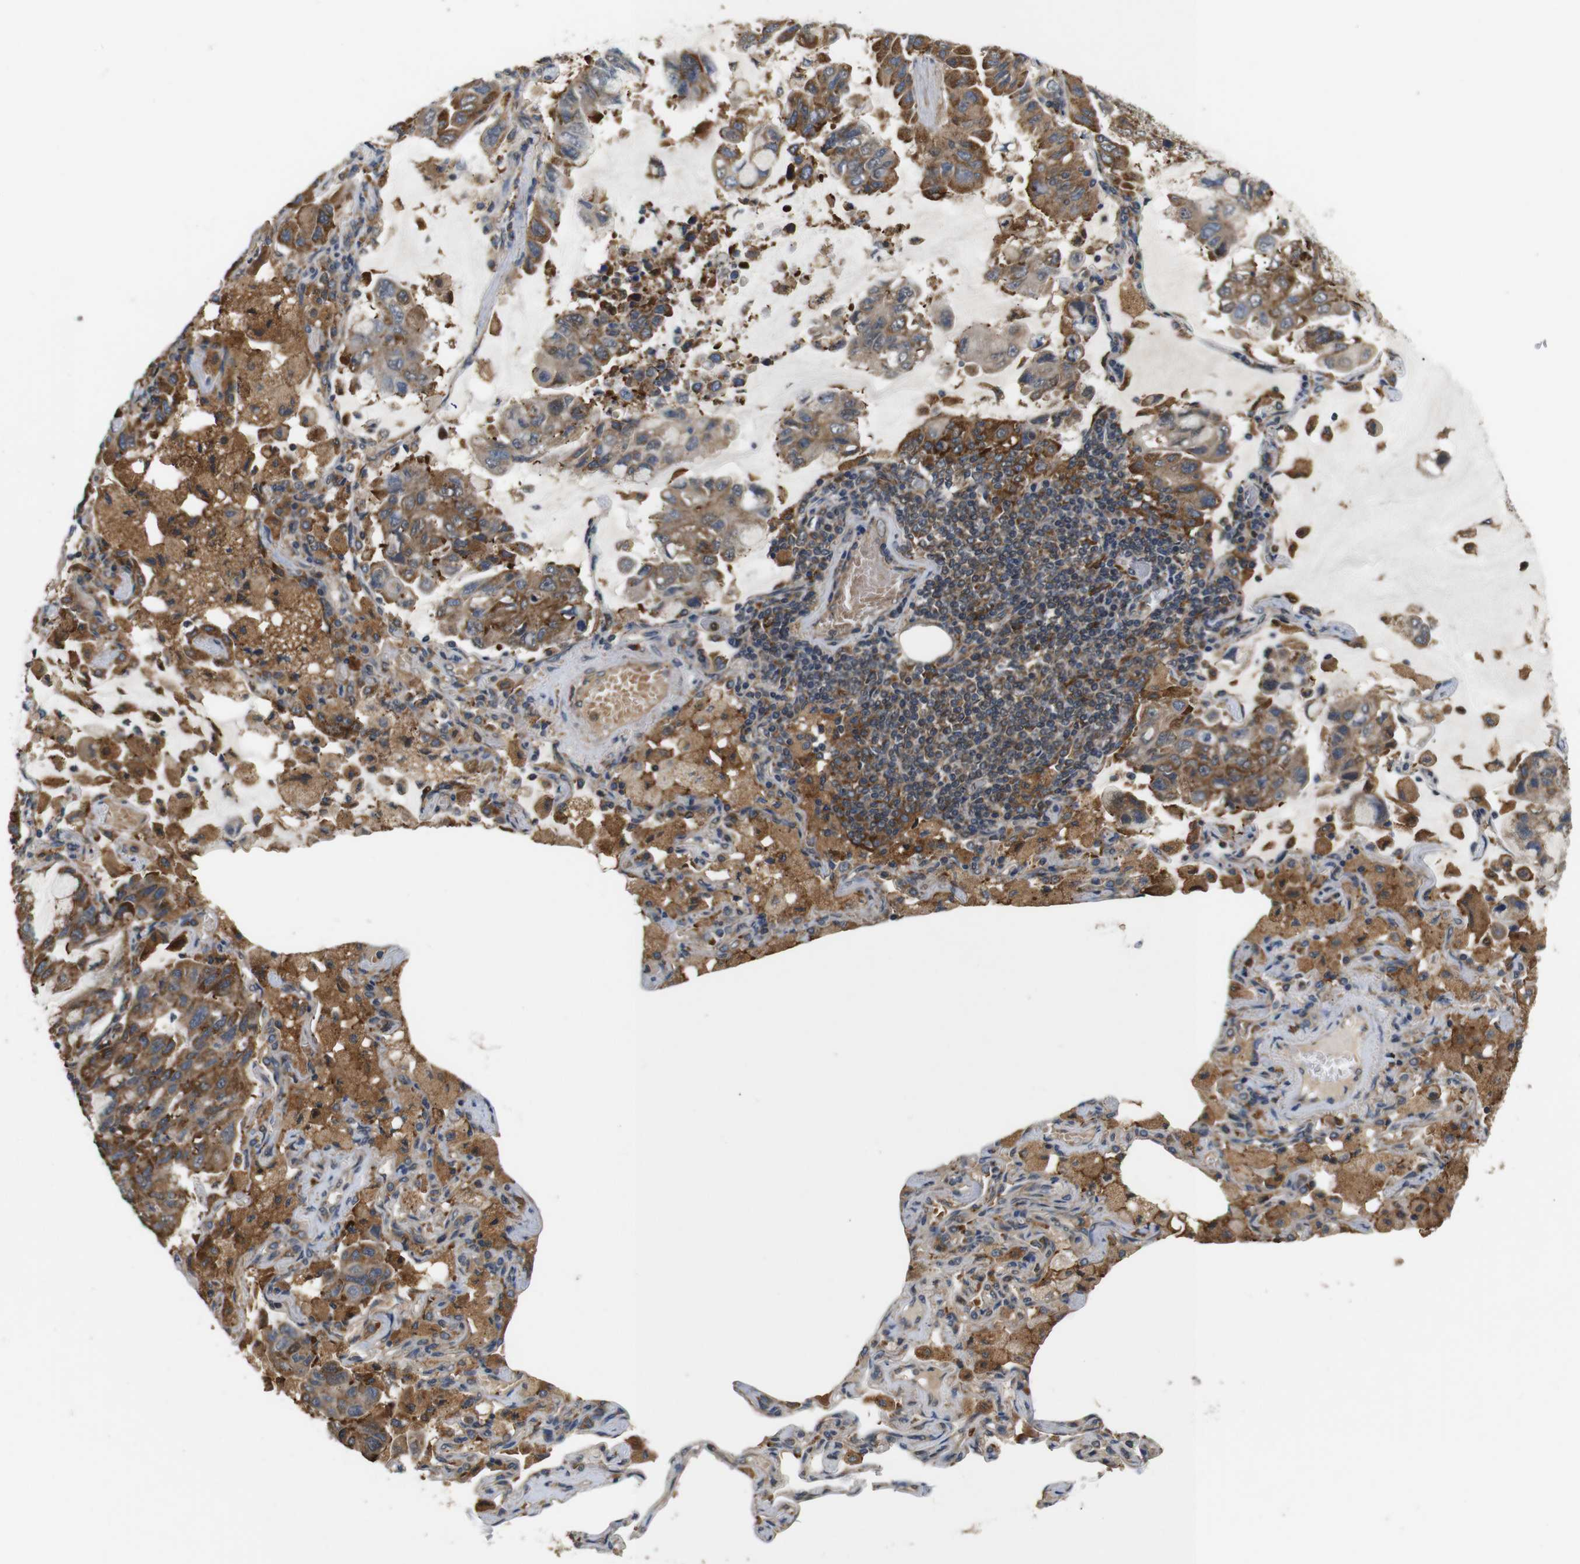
{"staining": {"intensity": "moderate", "quantity": ">75%", "location": "cytoplasmic/membranous"}, "tissue": "lung cancer", "cell_type": "Tumor cells", "image_type": "cancer", "snomed": [{"axis": "morphology", "description": "Adenocarcinoma, NOS"}, {"axis": "topography", "description": "Lung"}], "caption": "Human lung cancer (adenocarcinoma) stained for a protein (brown) shows moderate cytoplasmic/membranous positive positivity in approximately >75% of tumor cells.", "gene": "EPHB2", "patient": {"sex": "male", "age": 64}}